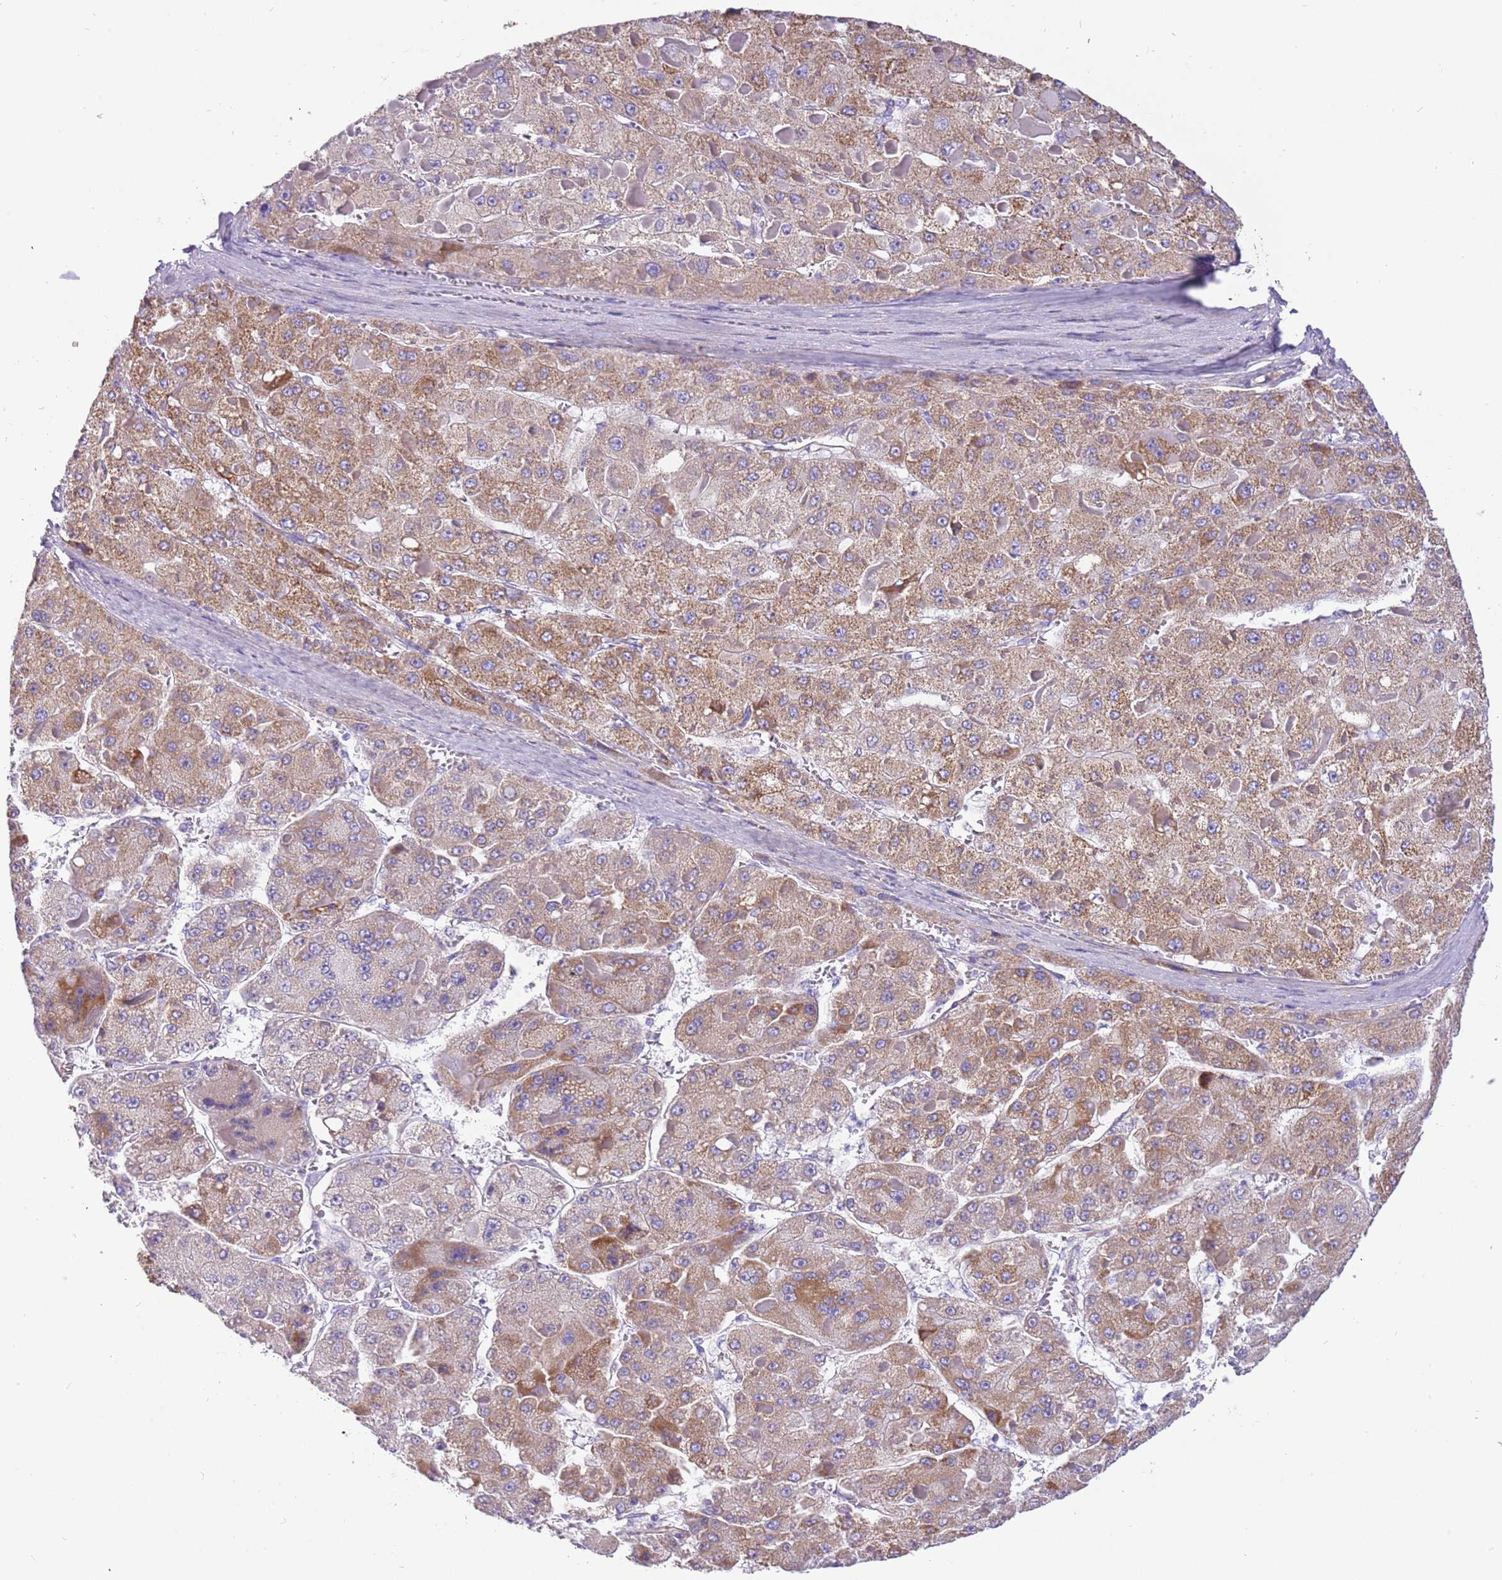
{"staining": {"intensity": "moderate", "quantity": ">75%", "location": "cytoplasmic/membranous"}, "tissue": "liver cancer", "cell_type": "Tumor cells", "image_type": "cancer", "snomed": [{"axis": "morphology", "description": "Carcinoma, Hepatocellular, NOS"}, {"axis": "topography", "description": "Liver"}], "caption": "A brown stain shows moderate cytoplasmic/membranous expression of a protein in liver cancer (hepatocellular carcinoma) tumor cells.", "gene": "SERINC3", "patient": {"sex": "female", "age": 73}}